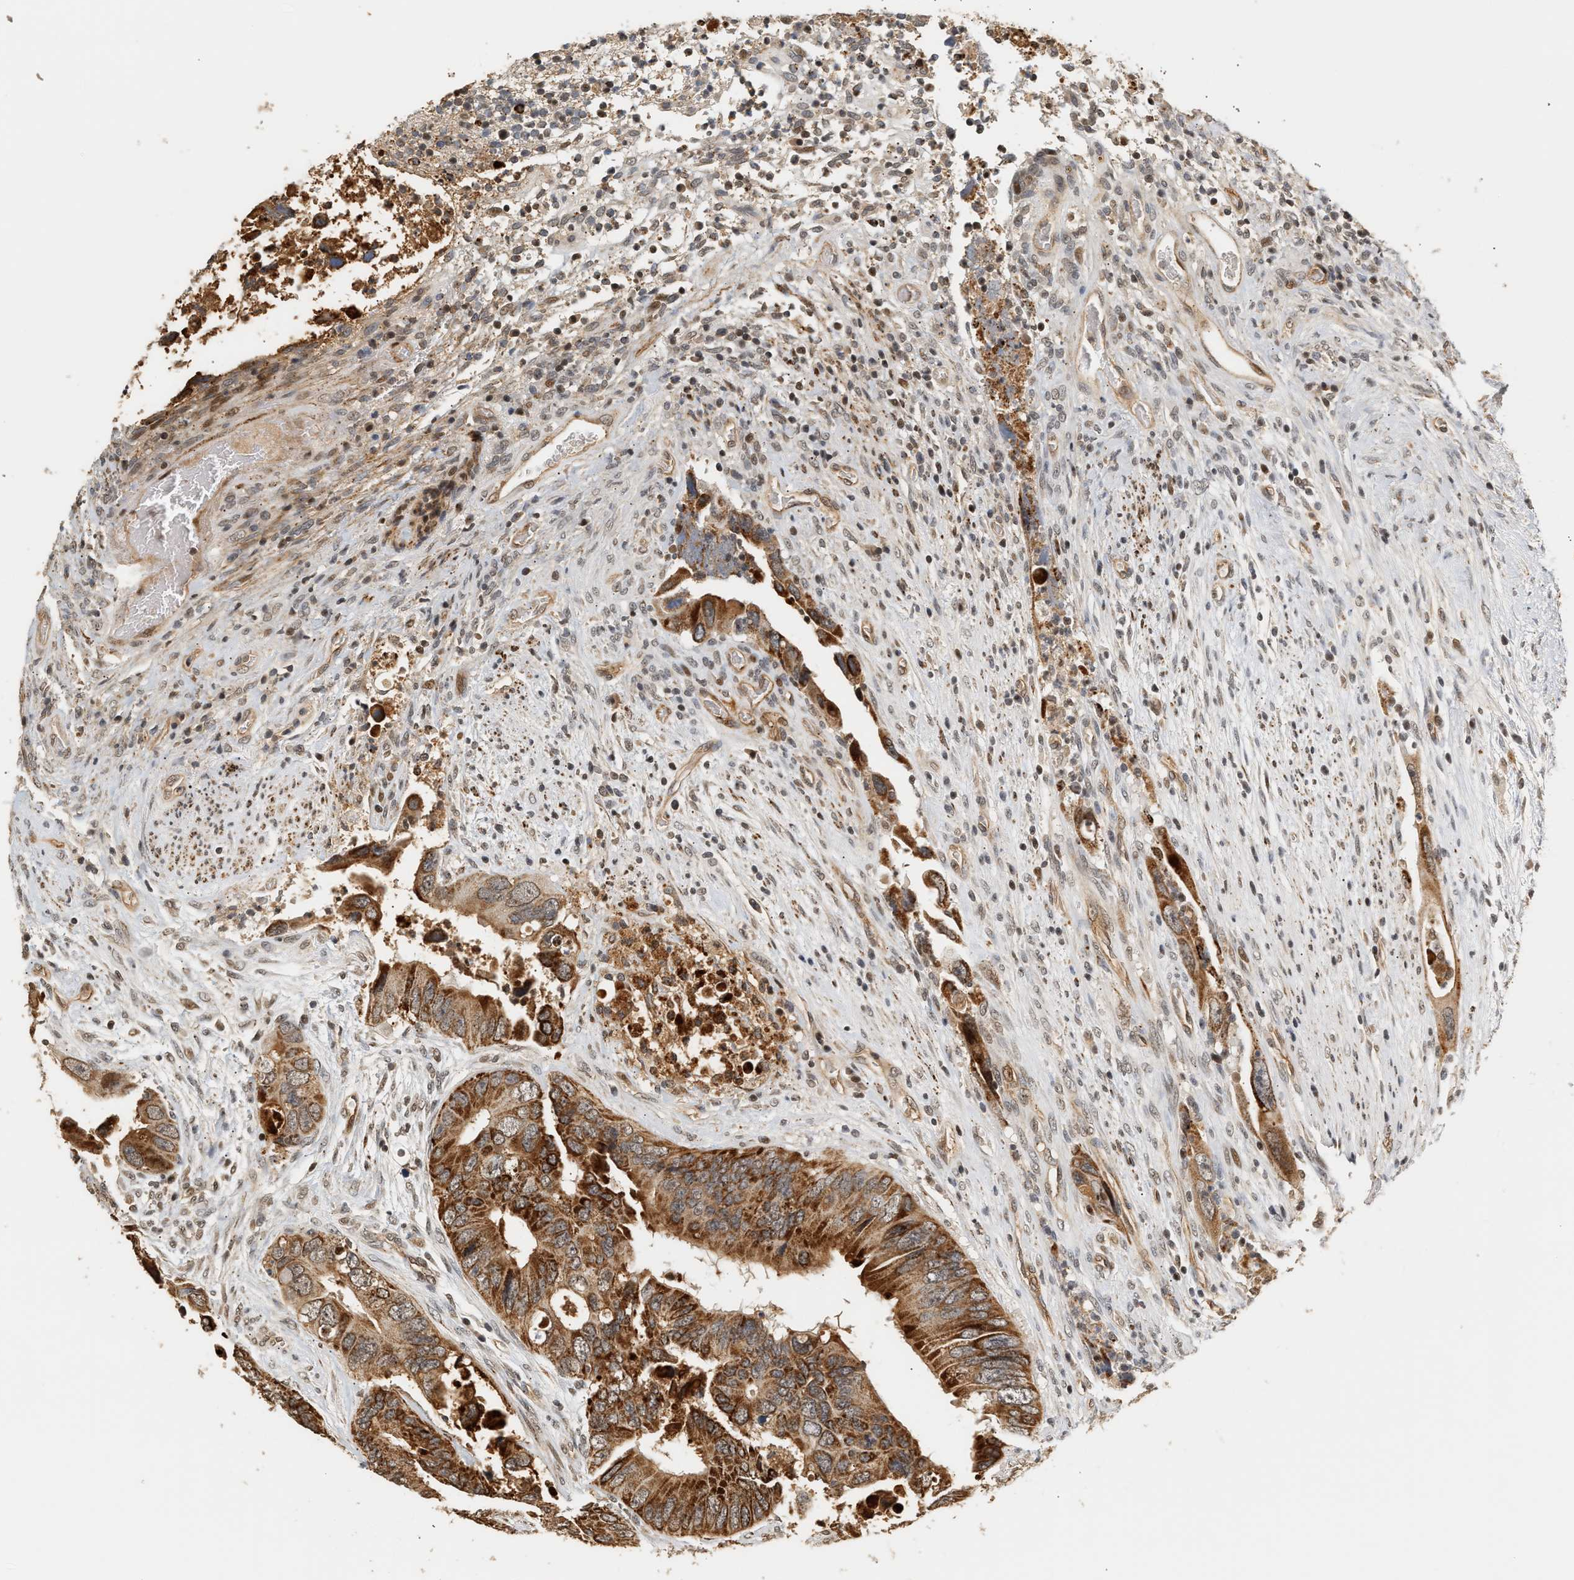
{"staining": {"intensity": "strong", "quantity": ">75%", "location": "cytoplasmic/membranous"}, "tissue": "colorectal cancer", "cell_type": "Tumor cells", "image_type": "cancer", "snomed": [{"axis": "morphology", "description": "Adenocarcinoma, NOS"}, {"axis": "topography", "description": "Rectum"}], "caption": "Human colorectal cancer (adenocarcinoma) stained with a protein marker displays strong staining in tumor cells.", "gene": "PLXND1", "patient": {"sex": "male", "age": 70}}